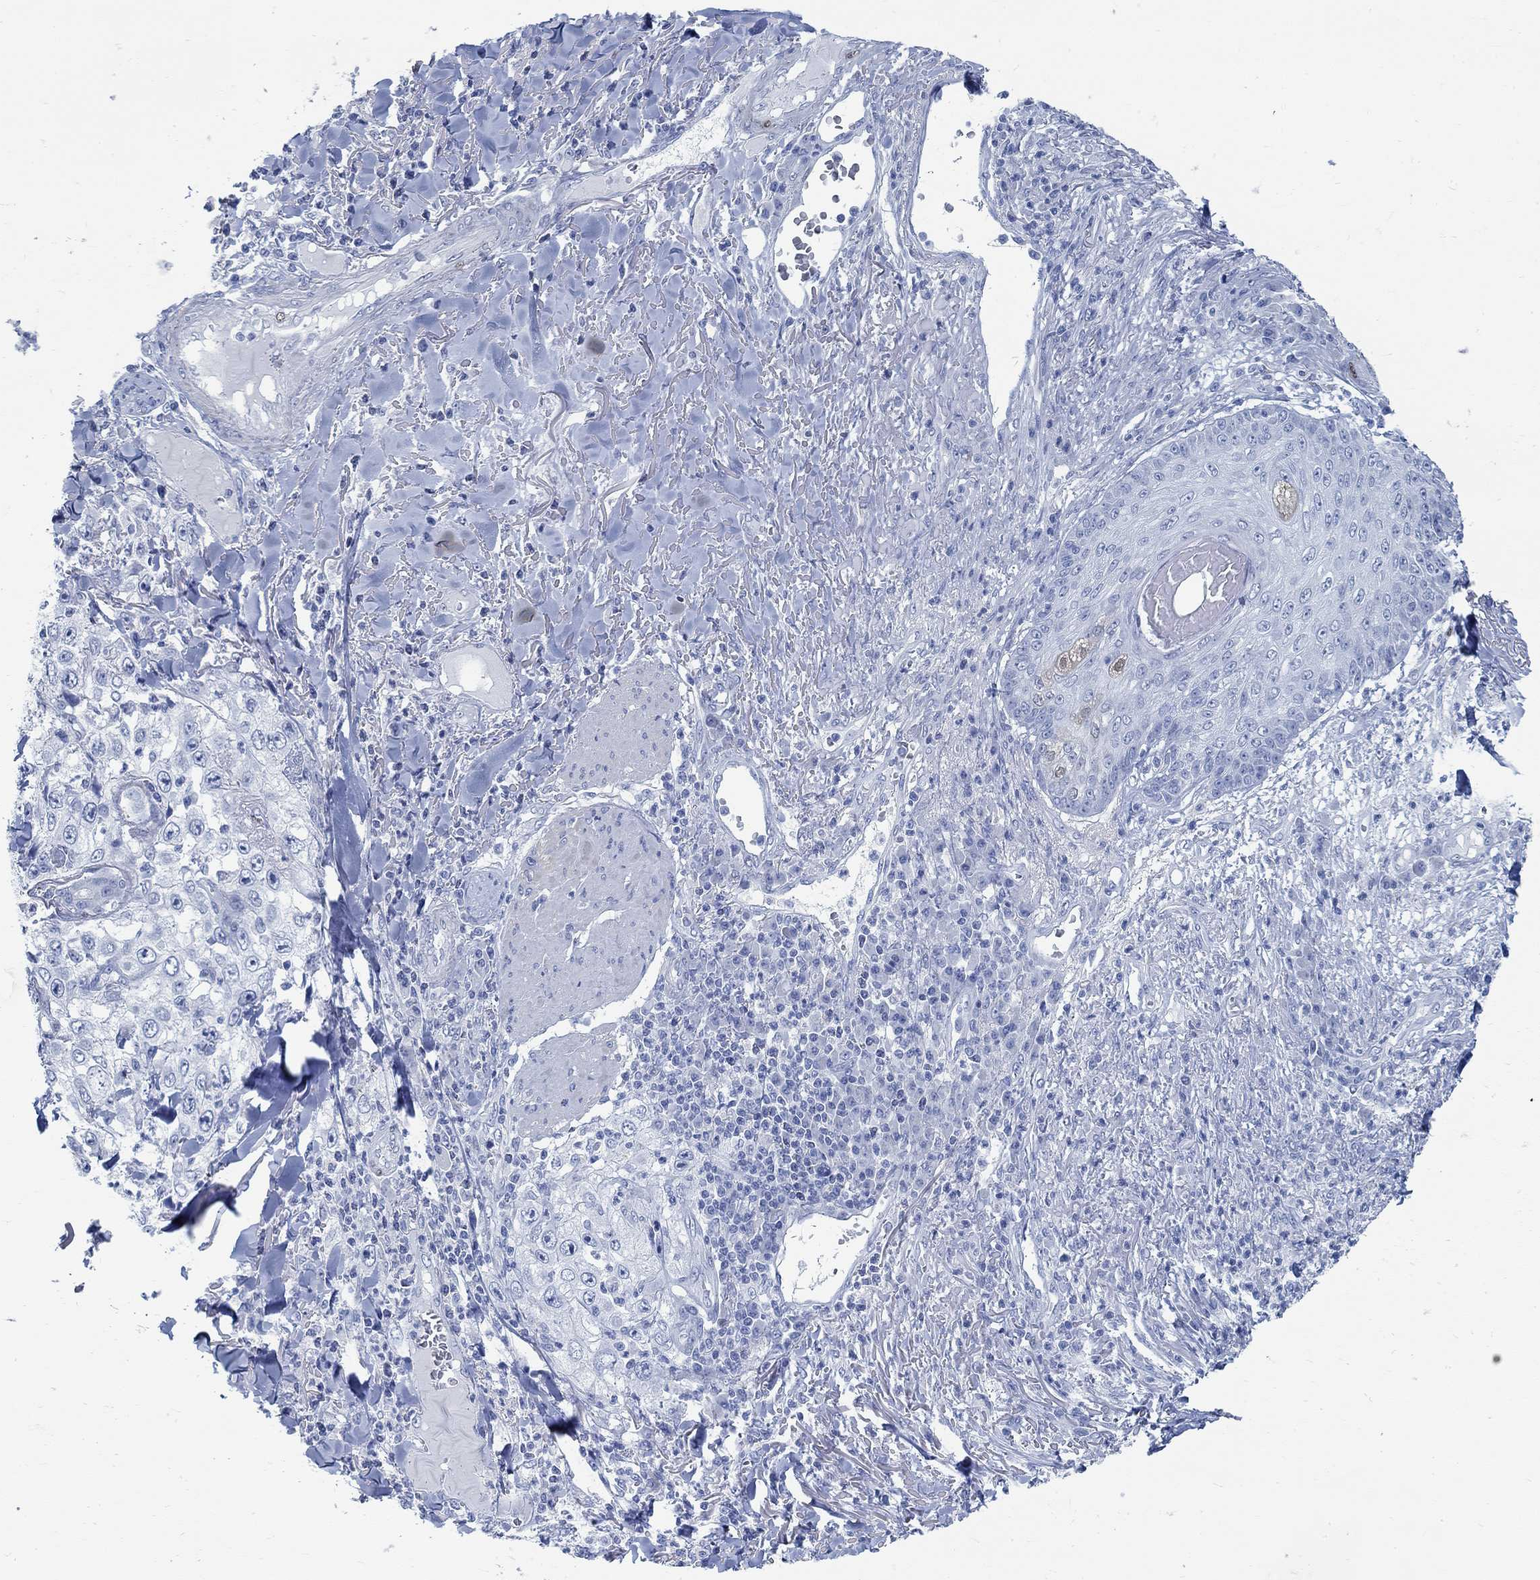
{"staining": {"intensity": "negative", "quantity": "none", "location": "none"}, "tissue": "skin cancer", "cell_type": "Tumor cells", "image_type": "cancer", "snomed": [{"axis": "morphology", "description": "Squamous cell carcinoma, NOS"}, {"axis": "topography", "description": "Skin"}], "caption": "Immunohistochemistry of human squamous cell carcinoma (skin) reveals no staining in tumor cells. Brightfield microscopy of immunohistochemistry stained with DAB (3,3'-diaminobenzidine) (brown) and hematoxylin (blue), captured at high magnification.", "gene": "RBM20", "patient": {"sex": "male", "age": 82}}